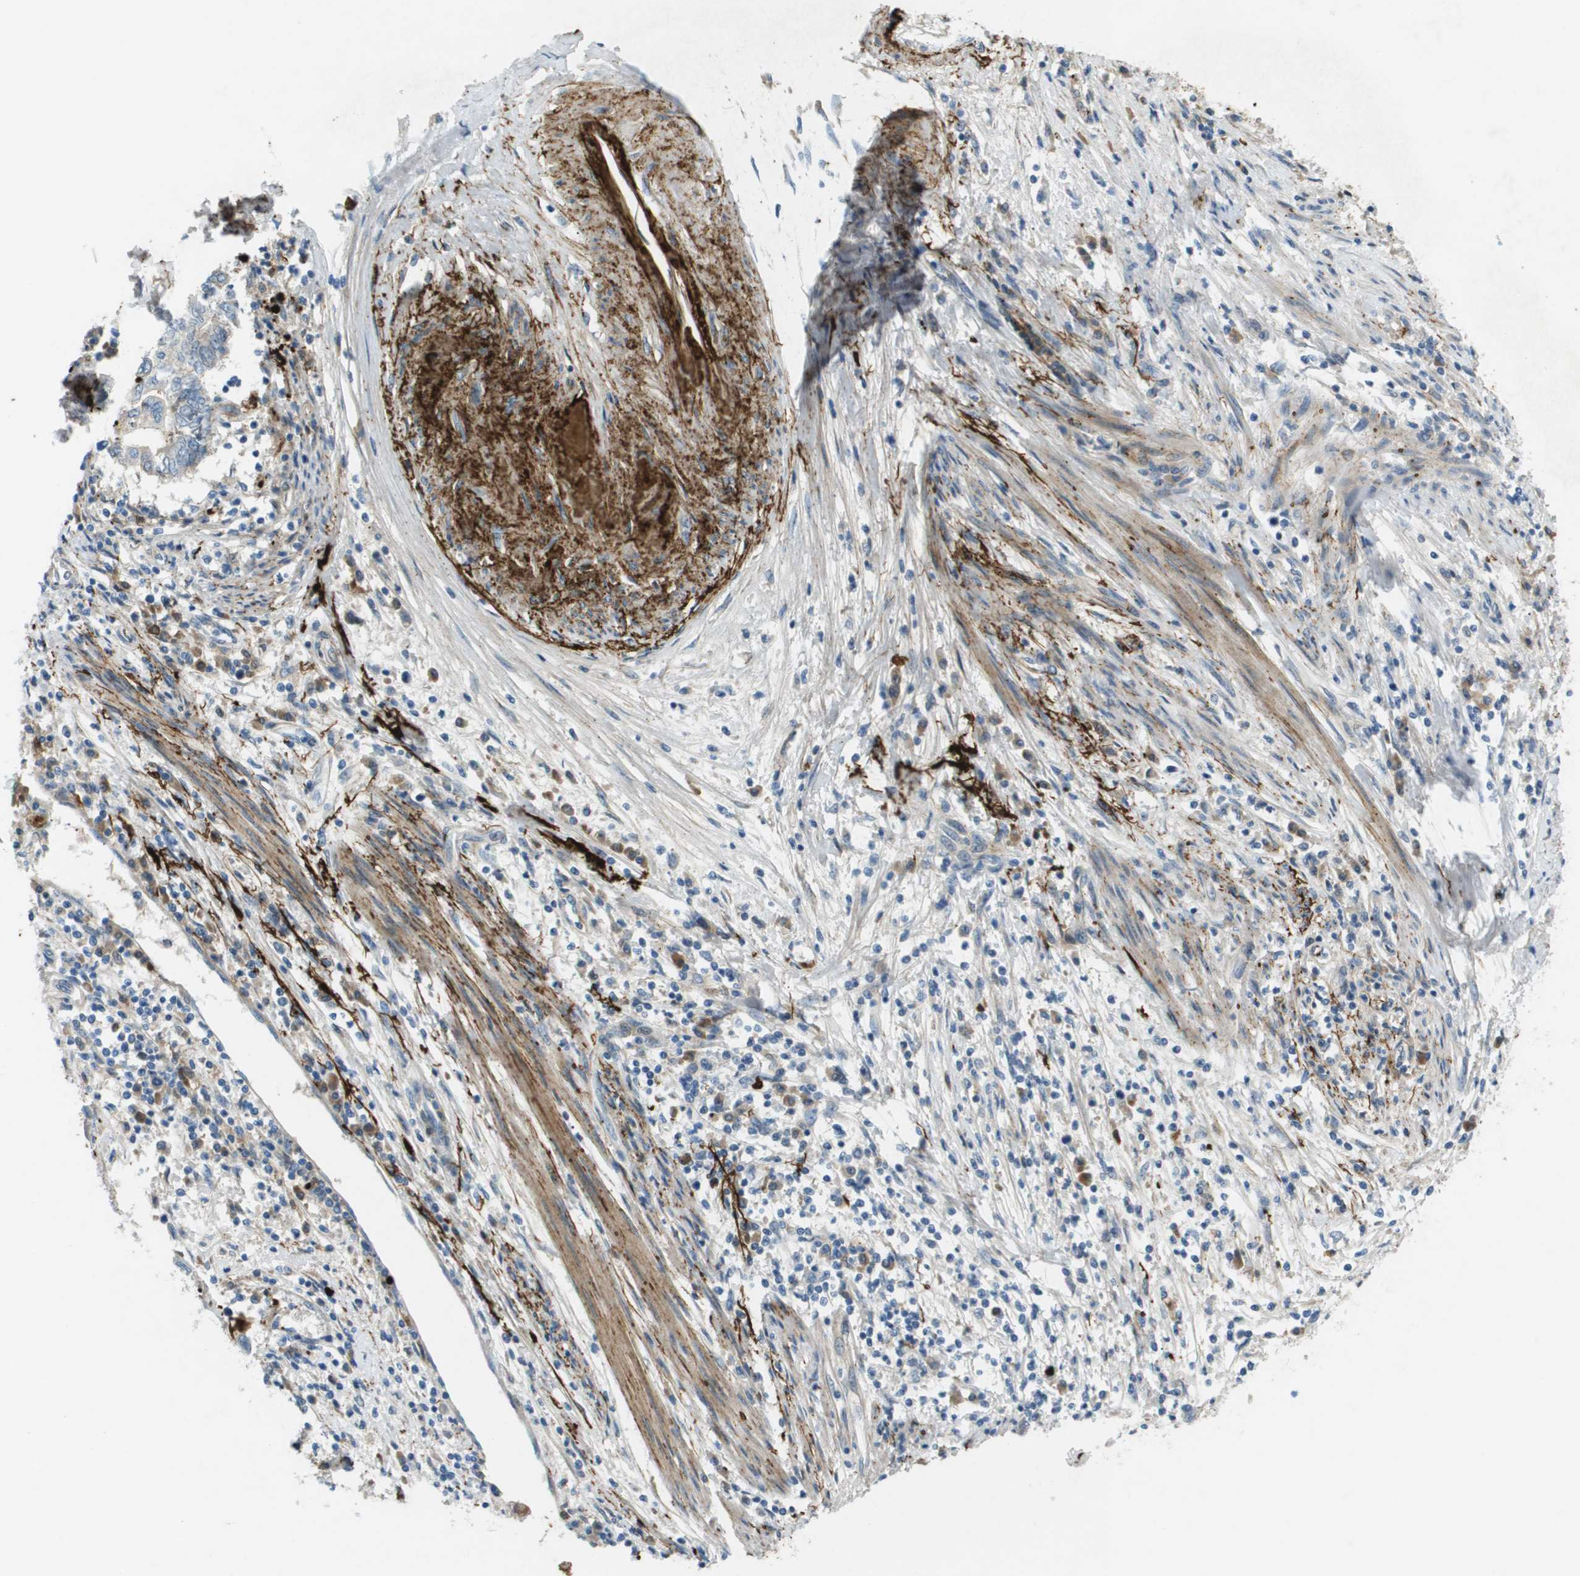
{"staining": {"intensity": "negative", "quantity": "none", "location": "none"}, "tissue": "endometrial cancer", "cell_type": "Tumor cells", "image_type": "cancer", "snomed": [{"axis": "morphology", "description": "Adenocarcinoma, NOS"}, {"axis": "topography", "description": "Uterus"}, {"axis": "topography", "description": "Endometrium"}], "caption": "This image is of endometrial adenocarcinoma stained with immunohistochemistry to label a protein in brown with the nuclei are counter-stained blue. There is no expression in tumor cells.", "gene": "VTN", "patient": {"sex": "female", "age": 70}}